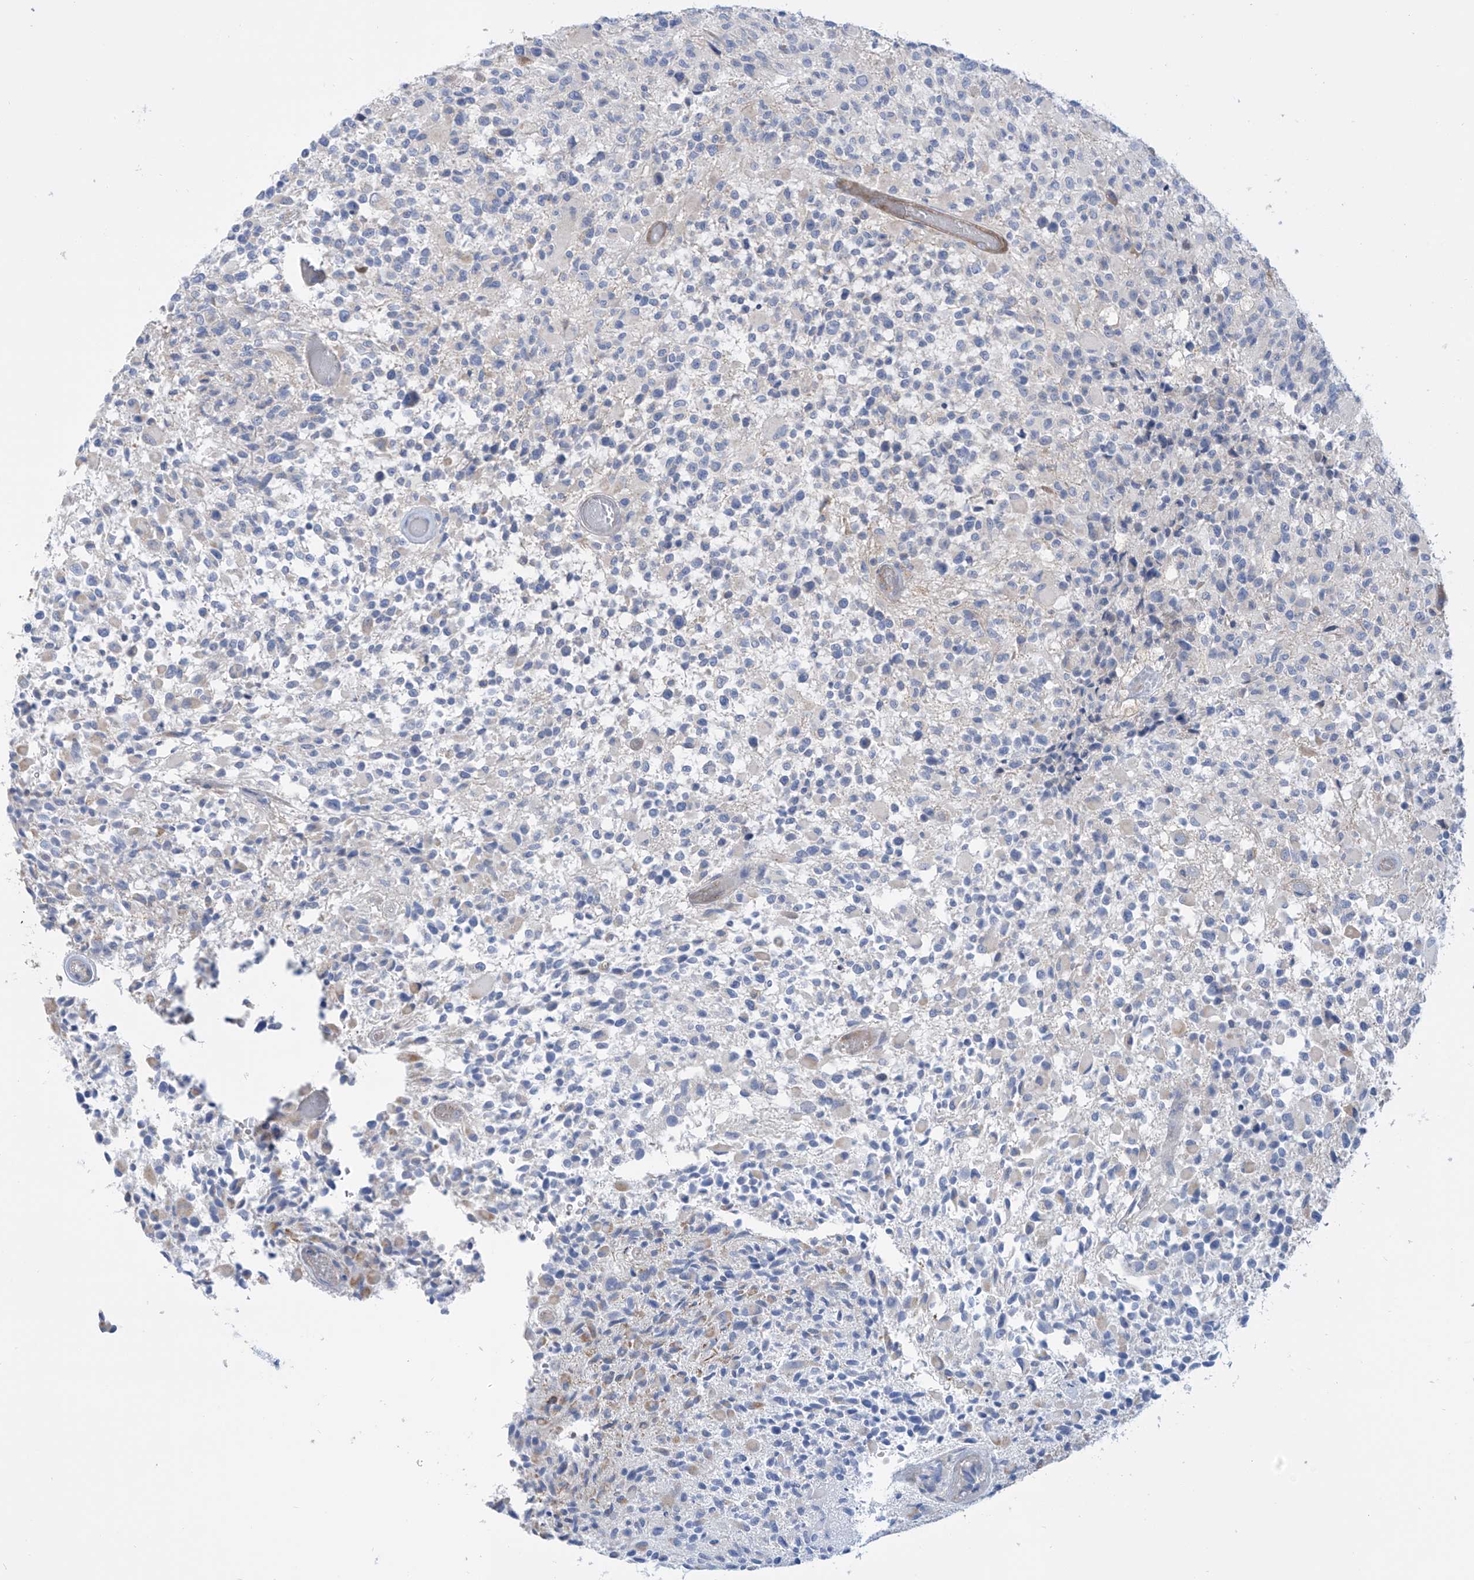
{"staining": {"intensity": "negative", "quantity": "none", "location": "none"}, "tissue": "glioma", "cell_type": "Tumor cells", "image_type": "cancer", "snomed": [{"axis": "morphology", "description": "Glioma, malignant, High grade"}, {"axis": "morphology", "description": "Glioblastoma, NOS"}, {"axis": "topography", "description": "Brain"}], "caption": "This is an immunohistochemistry (IHC) photomicrograph of glioma. There is no staining in tumor cells.", "gene": "TMEM209", "patient": {"sex": "male", "age": 60}}